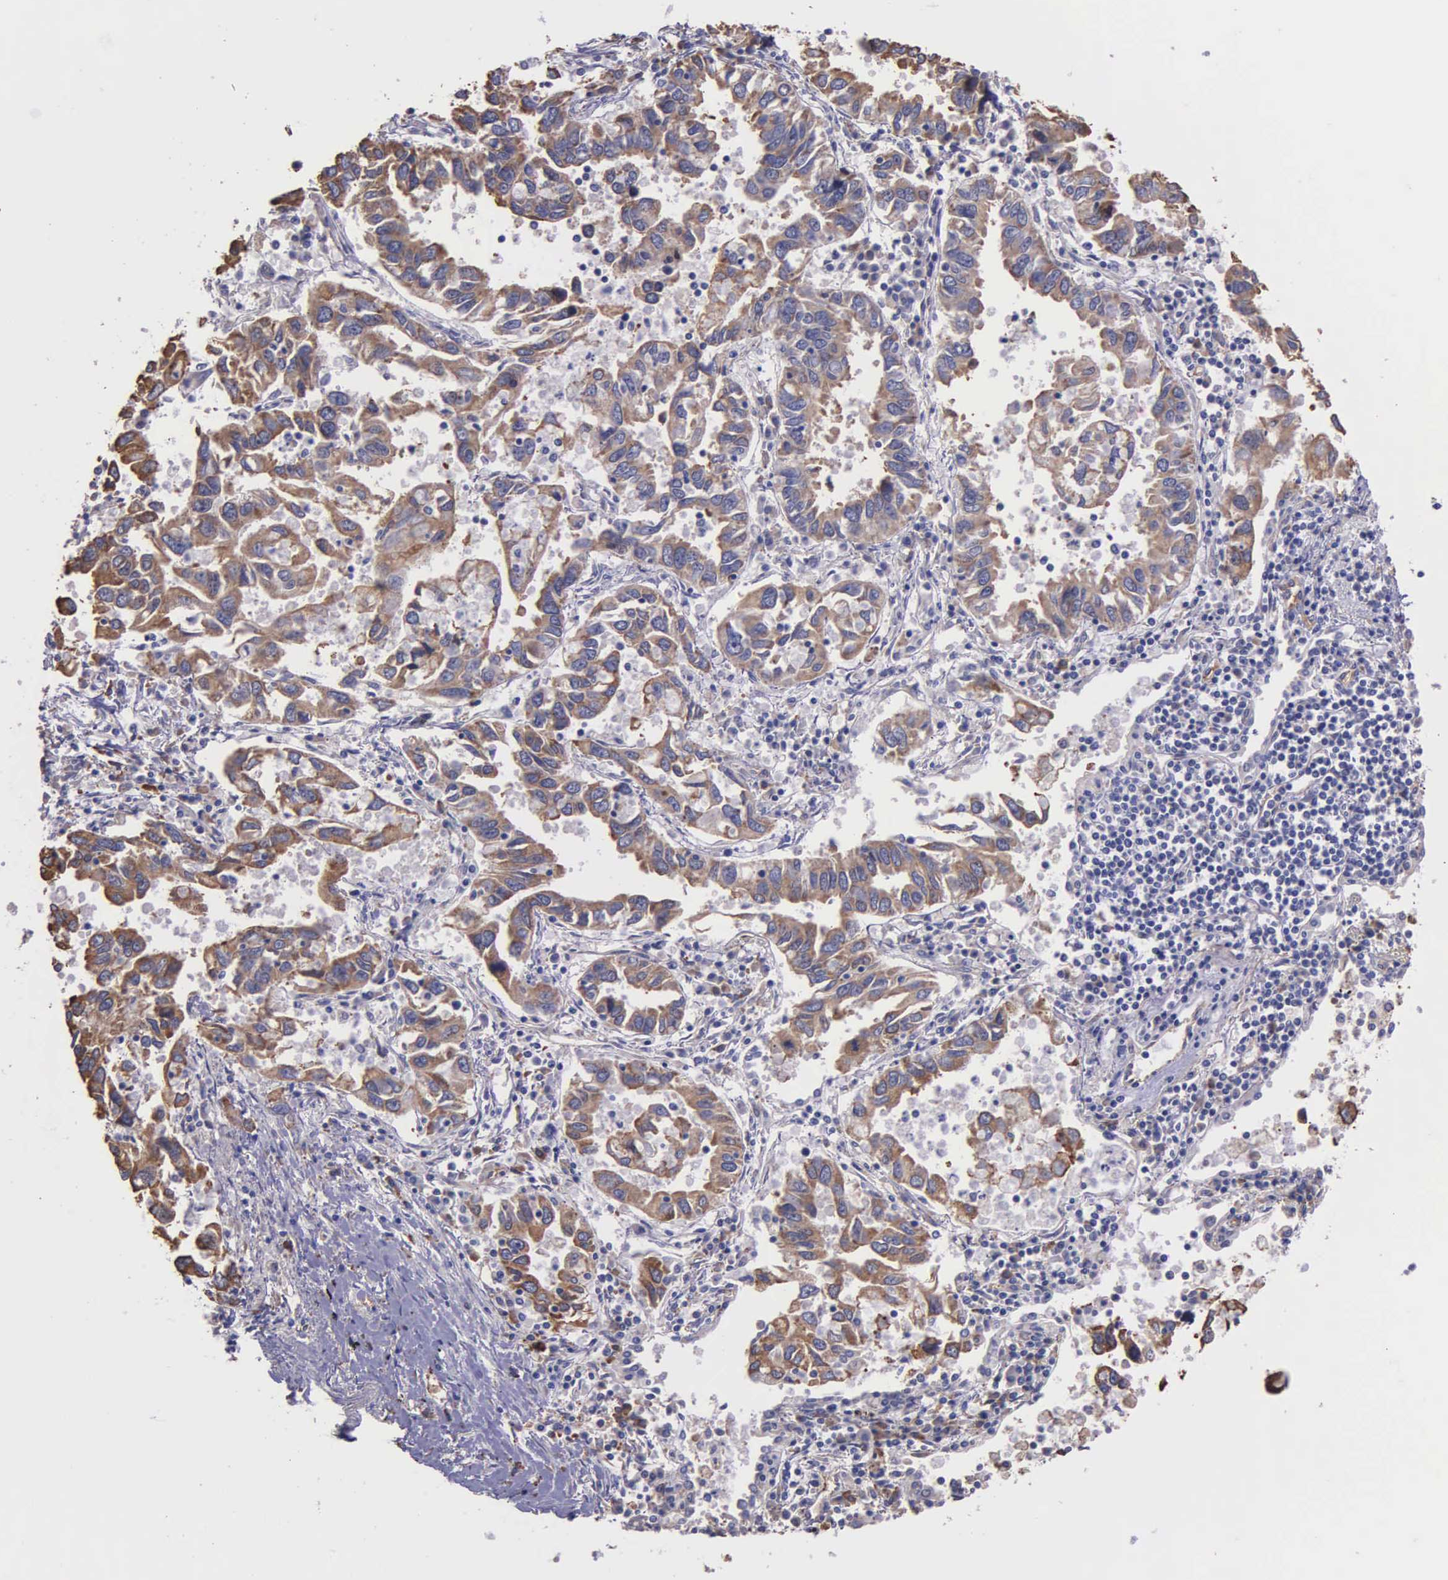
{"staining": {"intensity": "moderate", "quantity": ">75%", "location": "cytoplasmic/membranous"}, "tissue": "lung cancer", "cell_type": "Tumor cells", "image_type": "cancer", "snomed": [{"axis": "morphology", "description": "Adenocarcinoma, NOS"}, {"axis": "topography", "description": "Lung"}], "caption": "The micrograph exhibits immunohistochemical staining of lung adenocarcinoma. There is moderate cytoplasmic/membranous expression is identified in about >75% of tumor cells. (DAB (3,3'-diaminobenzidine) = brown stain, brightfield microscopy at high magnification).", "gene": "ZC3H12B", "patient": {"sex": "male", "age": 48}}